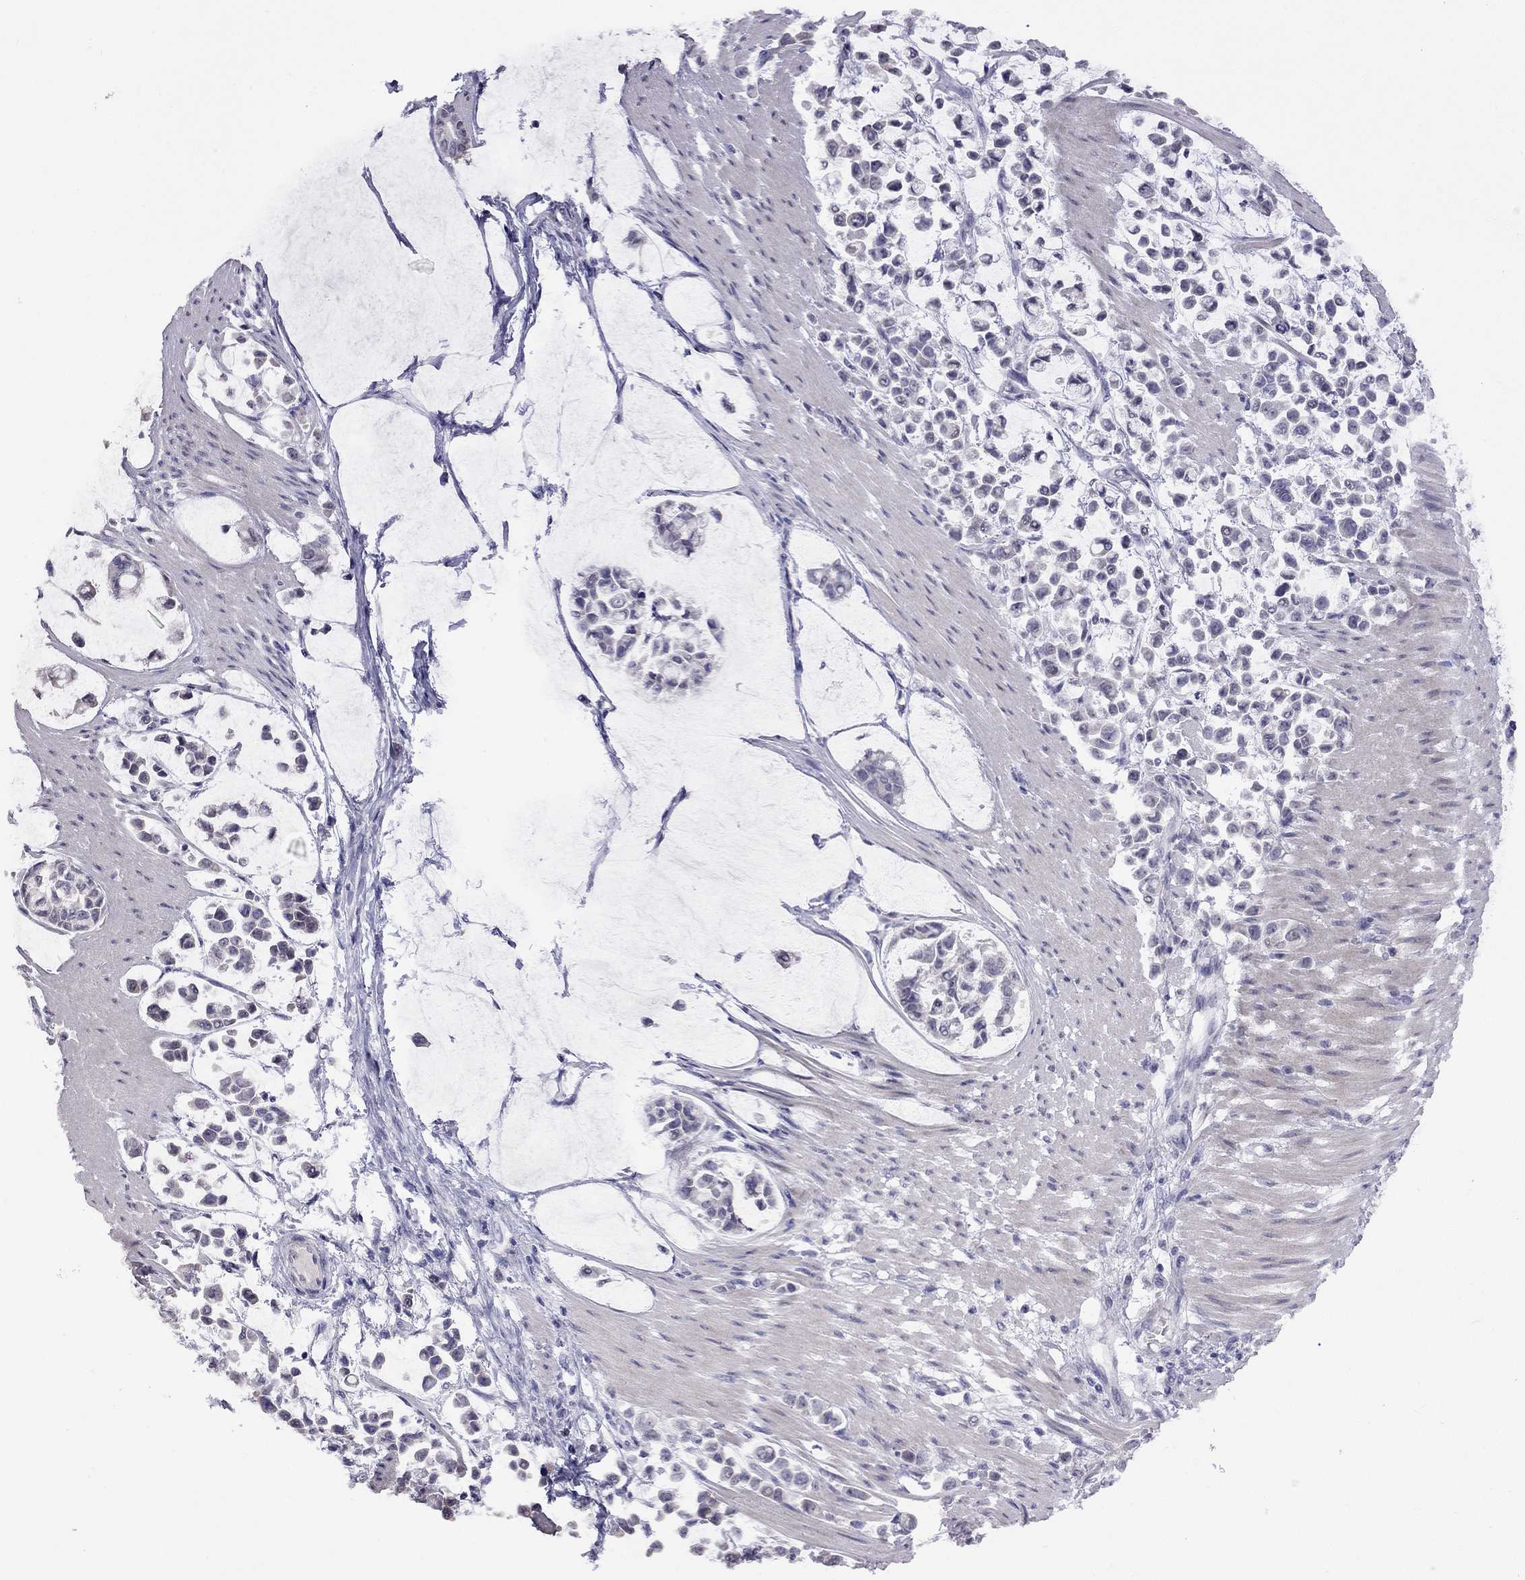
{"staining": {"intensity": "negative", "quantity": "none", "location": "none"}, "tissue": "stomach cancer", "cell_type": "Tumor cells", "image_type": "cancer", "snomed": [{"axis": "morphology", "description": "Adenocarcinoma, NOS"}, {"axis": "topography", "description": "Stomach"}], "caption": "IHC of human stomach cancer (adenocarcinoma) demonstrates no staining in tumor cells. (DAB immunohistochemistry, high magnification).", "gene": "HES5", "patient": {"sex": "male", "age": 82}}